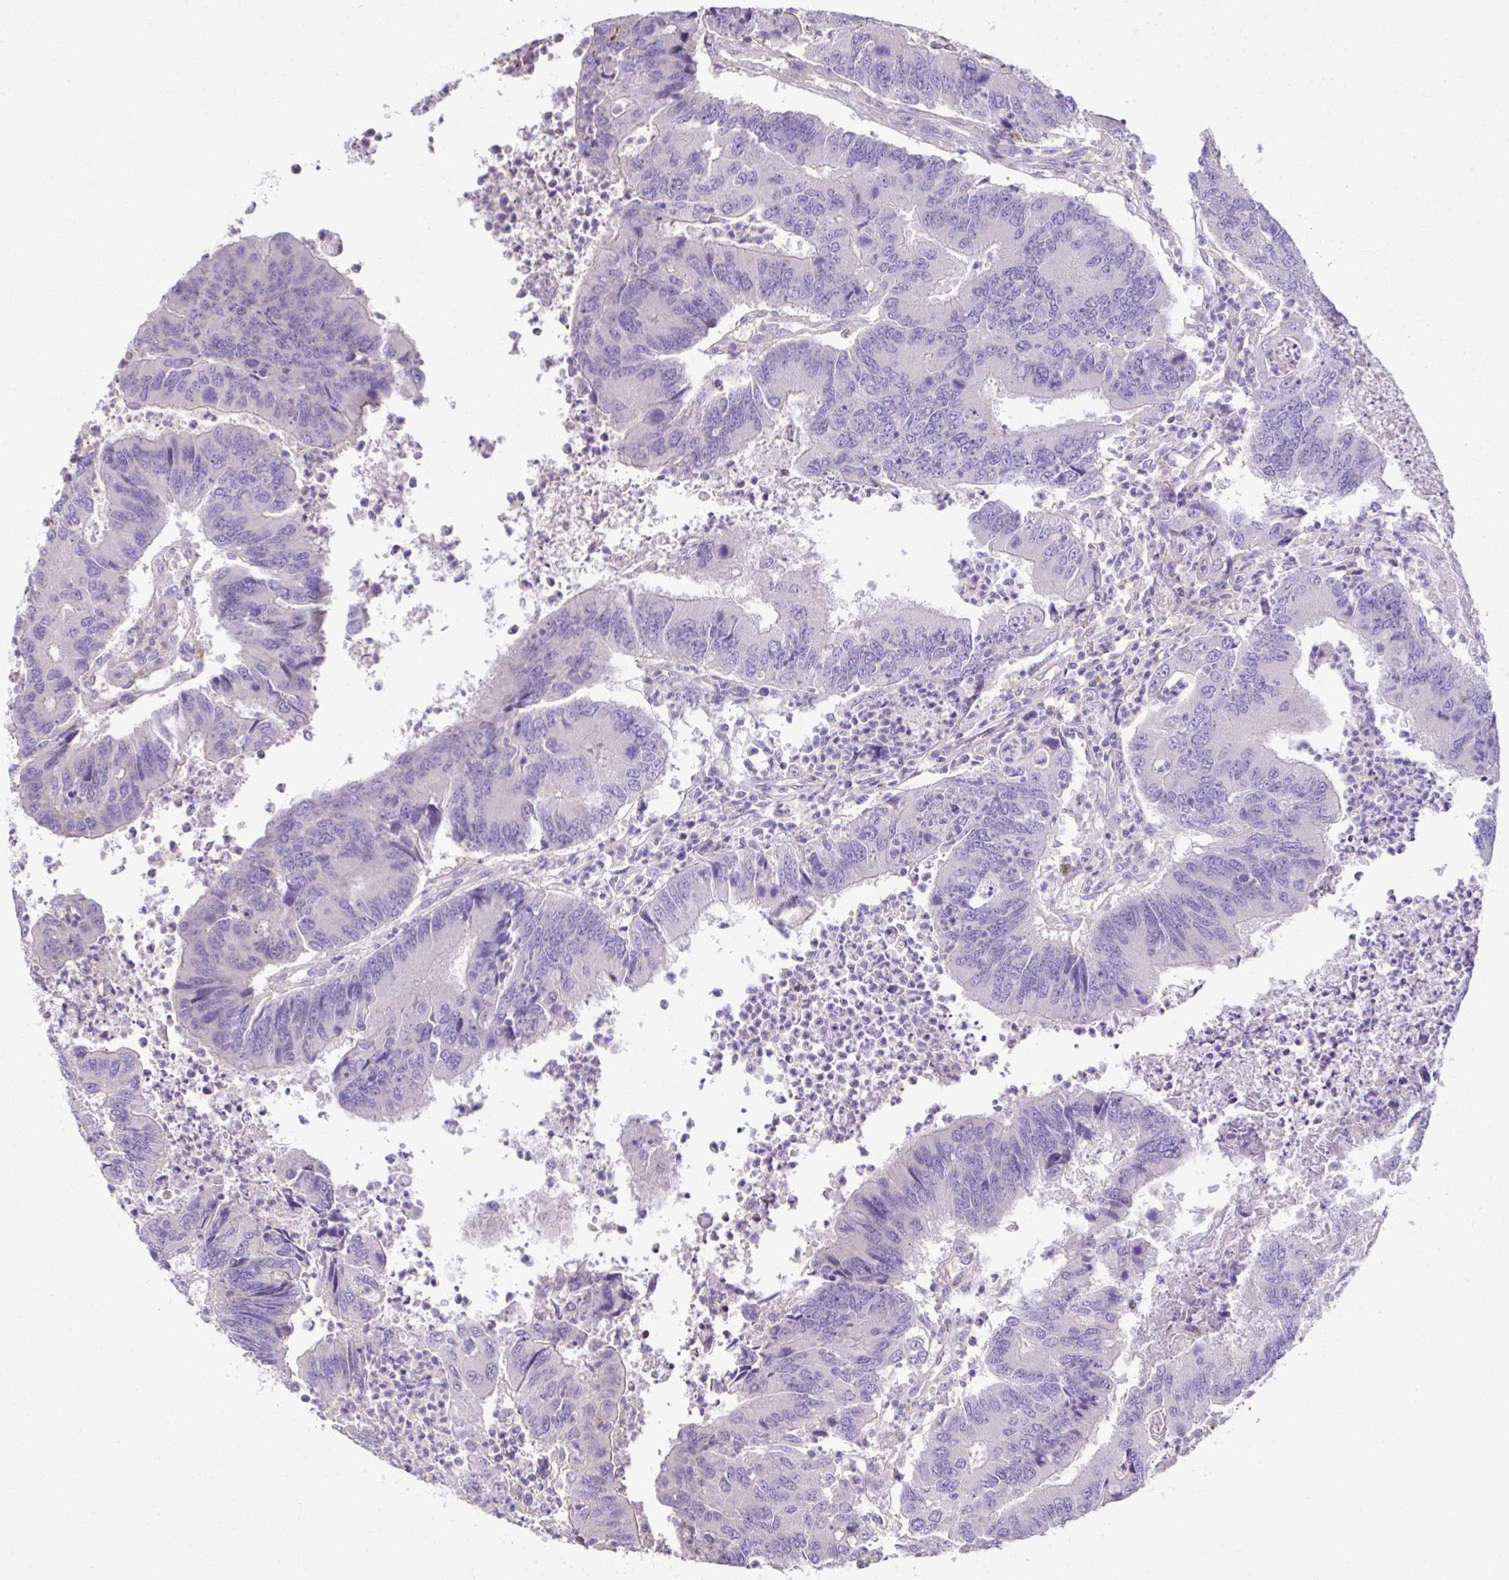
{"staining": {"intensity": "negative", "quantity": "none", "location": "none"}, "tissue": "colorectal cancer", "cell_type": "Tumor cells", "image_type": "cancer", "snomed": [{"axis": "morphology", "description": "Adenocarcinoma, NOS"}, {"axis": "topography", "description": "Colon"}], "caption": "A histopathology image of human colorectal cancer is negative for staining in tumor cells.", "gene": "CCDC85C", "patient": {"sex": "female", "age": 67}}